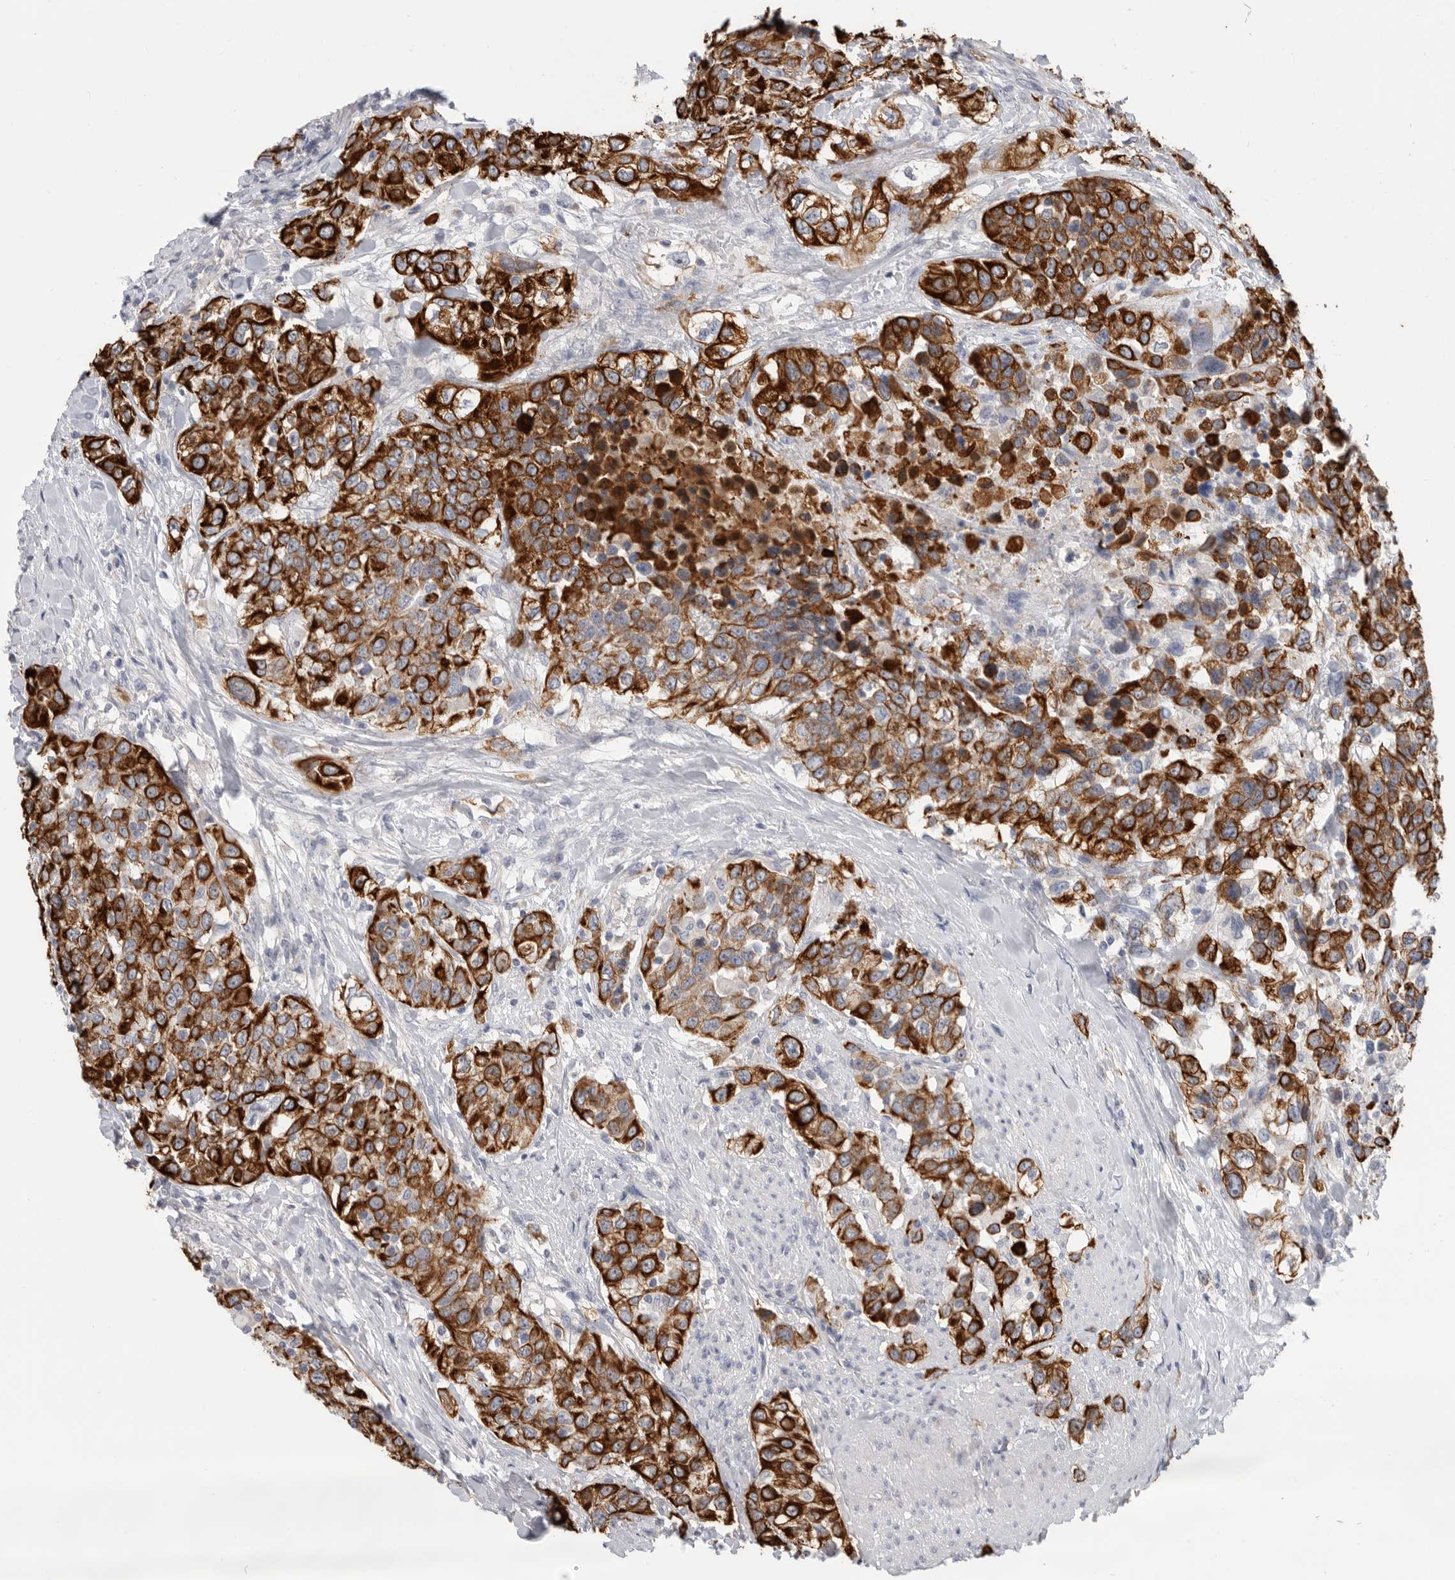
{"staining": {"intensity": "strong", "quantity": ">75%", "location": "cytoplasmic/membranous"}, "tissue": "urothelial cancer", "cell_type": "Tumor cells", "image_type": "cancer", "snomed": [{"axis": "morphology", "description": "Urothelial carcinoma, High grade"}, {"axis": "topography", "description": "Urinary bladder"}], "caption": "Immunohistochemical staining of human urothelial carcinoma (high-grade) exhibits strong cytoplasmic/membranous protein expression in approximately >75% of tumor cells. Ihc stains the protein of interest in brown and the nuclei are stained blue.", "gene": "MTFR1L", "patient": {"sex": "female", "age": 80}}